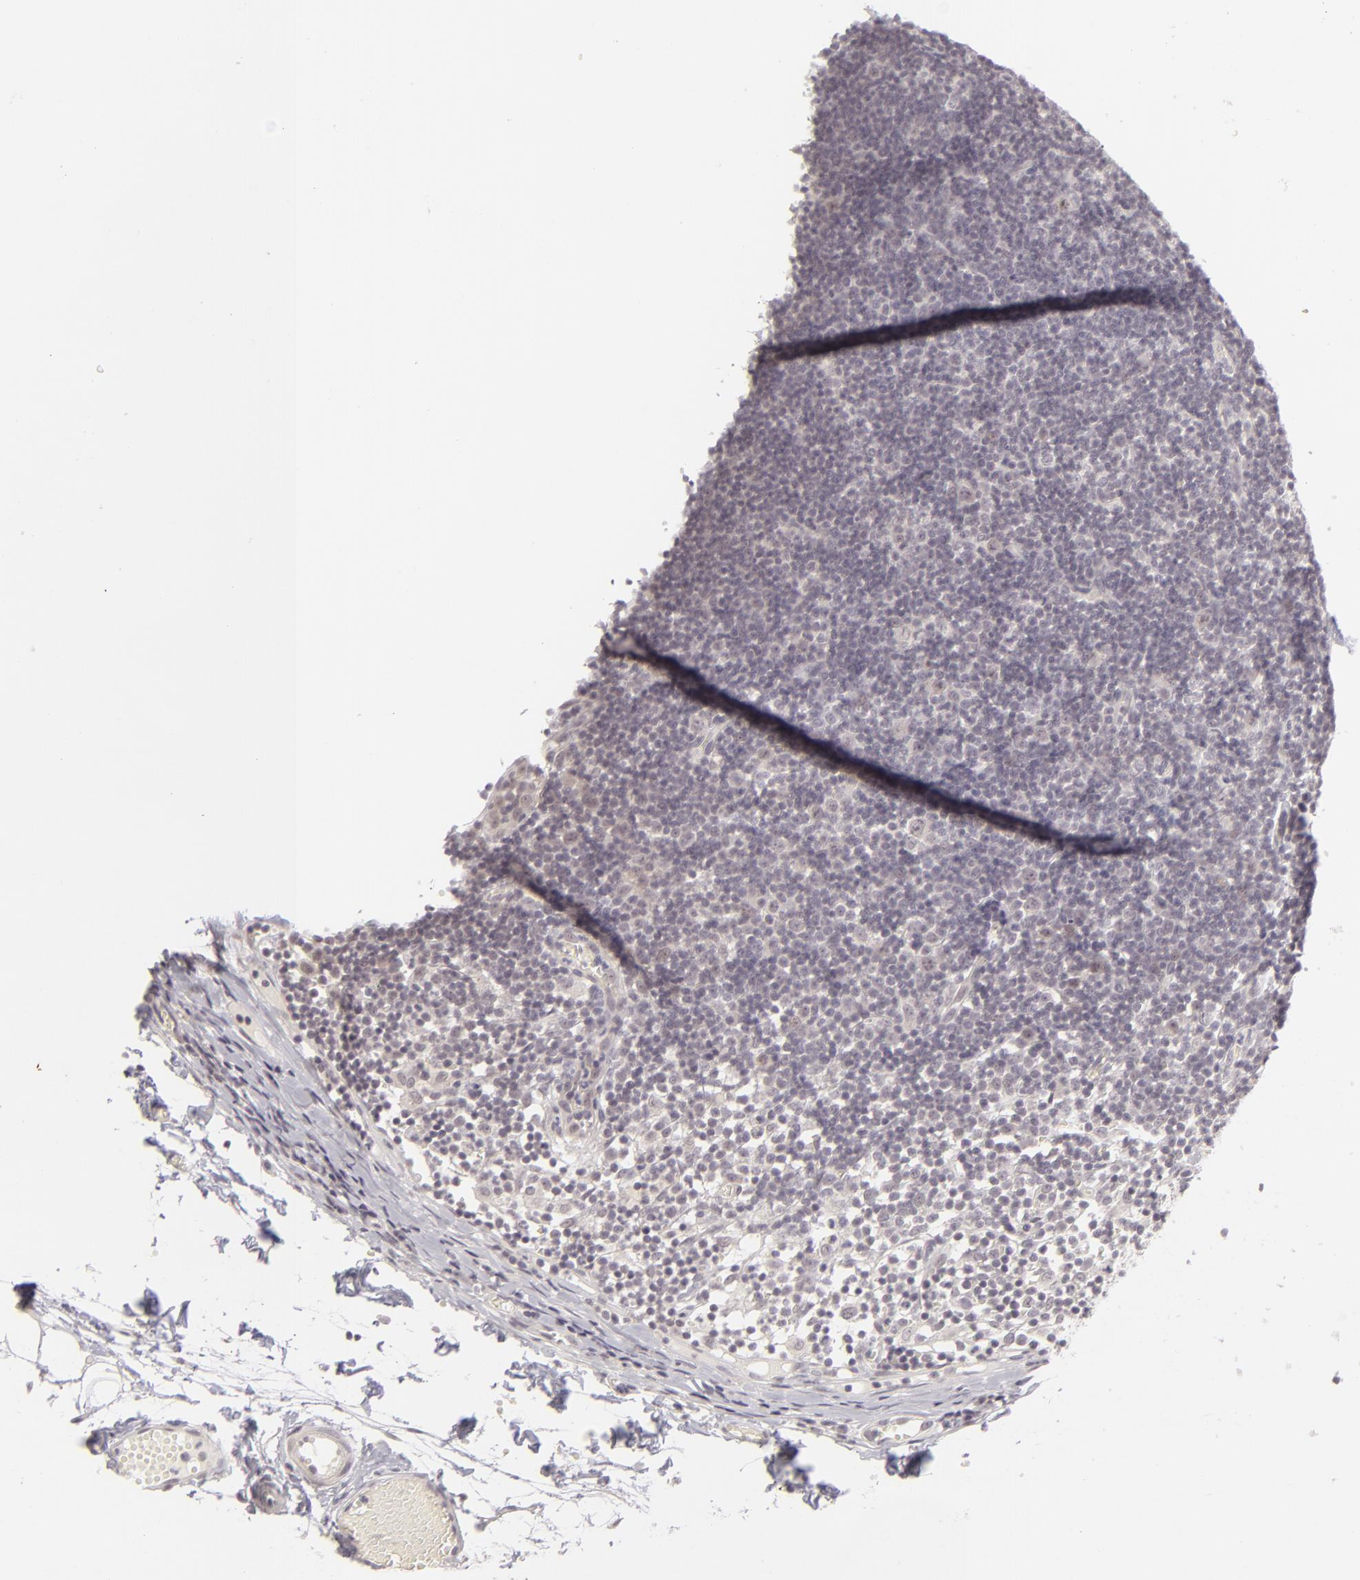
{"staining": {"intensity": "negative", "quantity": "none", "location": "none"}, "tissue": "lymph node", "cell_type": "Germinal center cells", "image_type": "normal", "snomed": [{"axis": "morphology", "description": "Normal tissue, NOS"}, {"axis": "morphology", "description": "Inflammation, NOS"}, {"axis": "topography", "description": "Lymph node"}, {"axis": "topography", "description": "Salivary gland"}], "caption": "This is an immunohistochemistry (IHC) image of unremarkable lymph node. There is no positivity in germinal center cells.", "gene": "DLG3", "patient": {"sex": "male", "age": 3}}